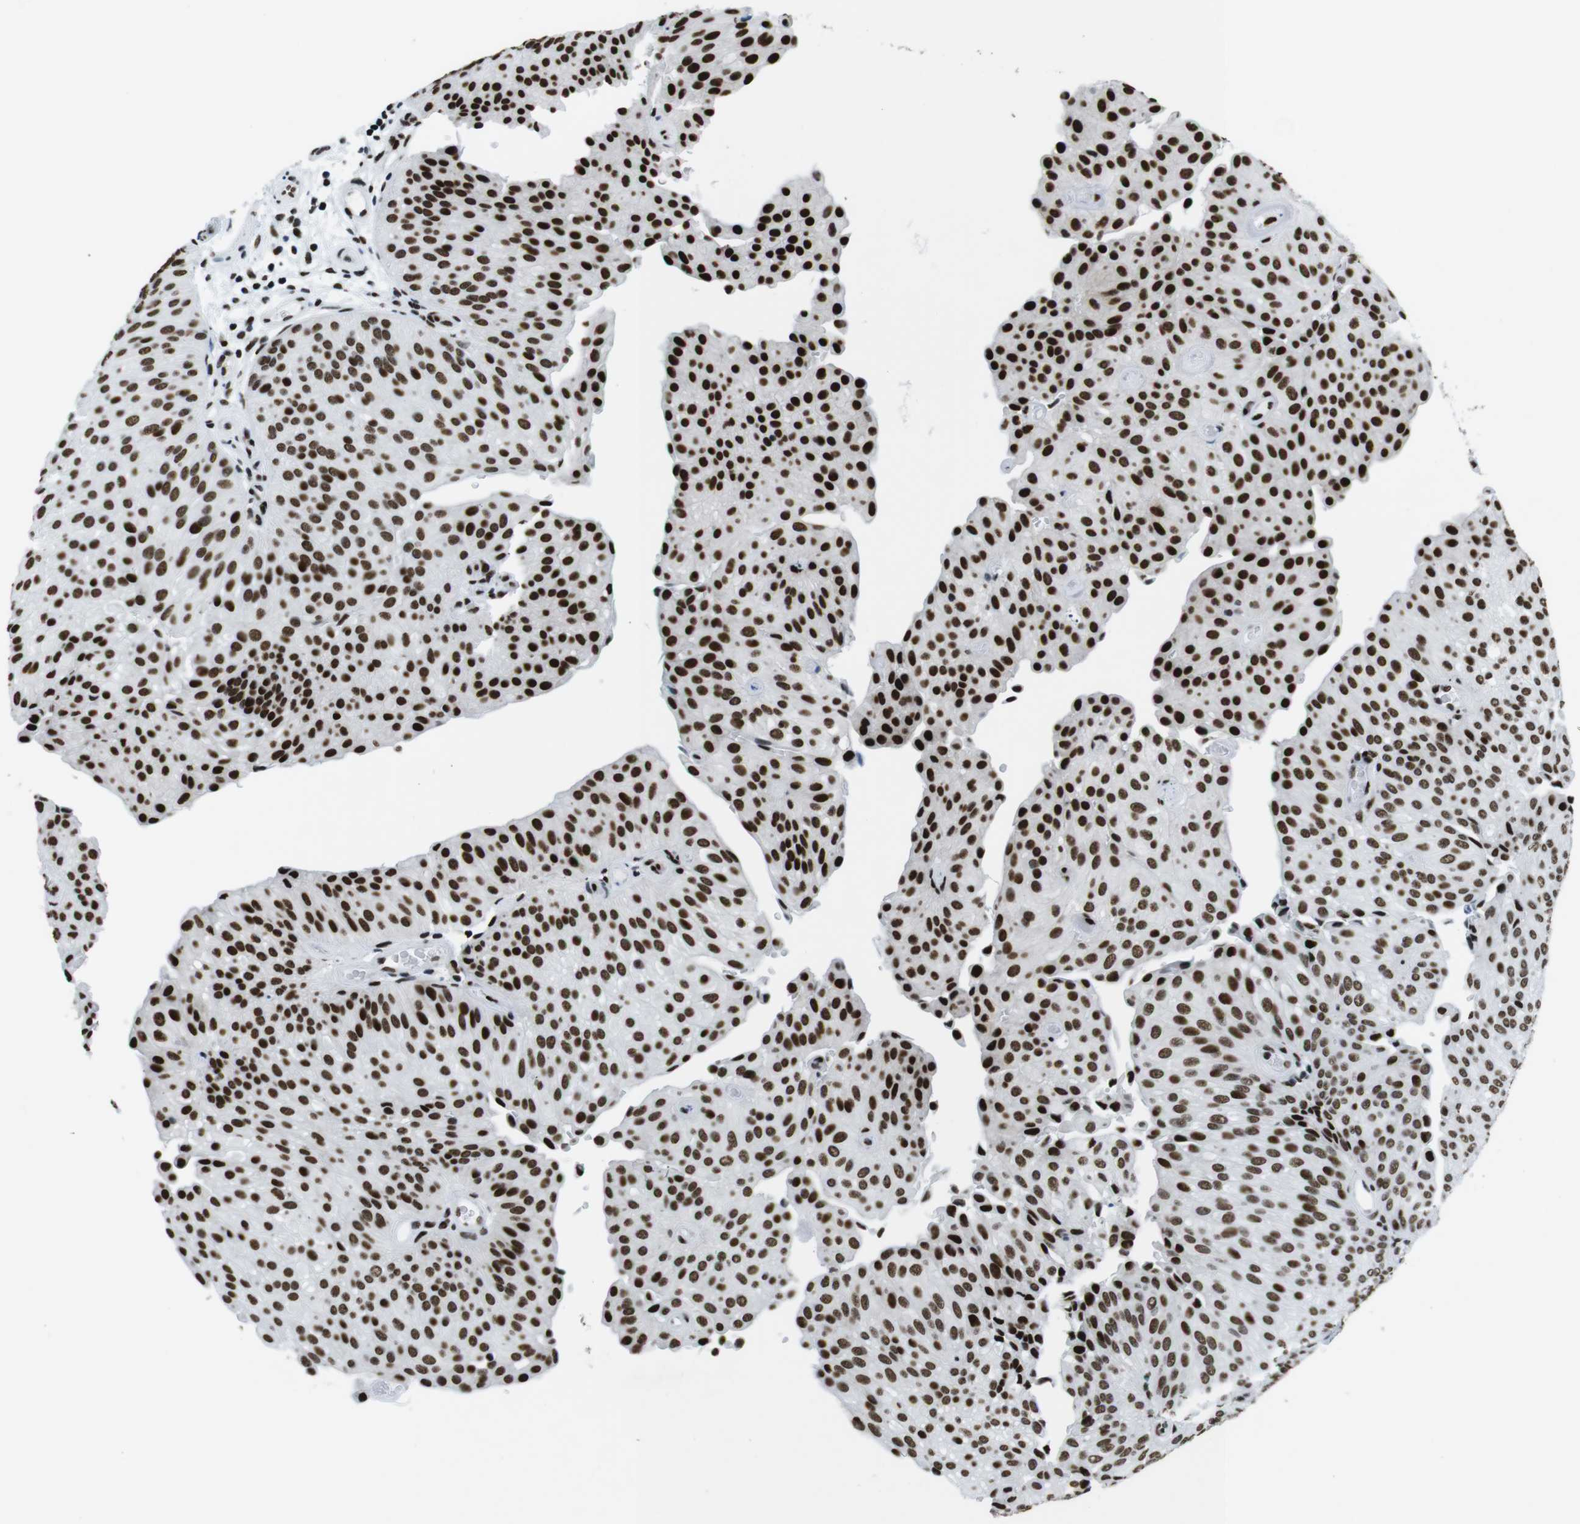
{"staining": {"intensity": "strong", "quantity": ">75%", "location": "nuclear"}, "tissue": "urothelial cancer", "cell_type": "Tumor cells", "image_type": "cancer", "snomed": [{"axis": "morphology", "description": "Urothelial carcinoma, Low grade"}, {"axis": "topography", "description": "Urinary bladder"}], "caption": "This photomicrograph demonstrates immunohistochemistry staining of human urothelial carcinoma (low-grade), with high strong nuclear staining in approximately >75% of tumor cells.", "gene": "CITED2", "patient": {"sex": "female", "age": 60}}